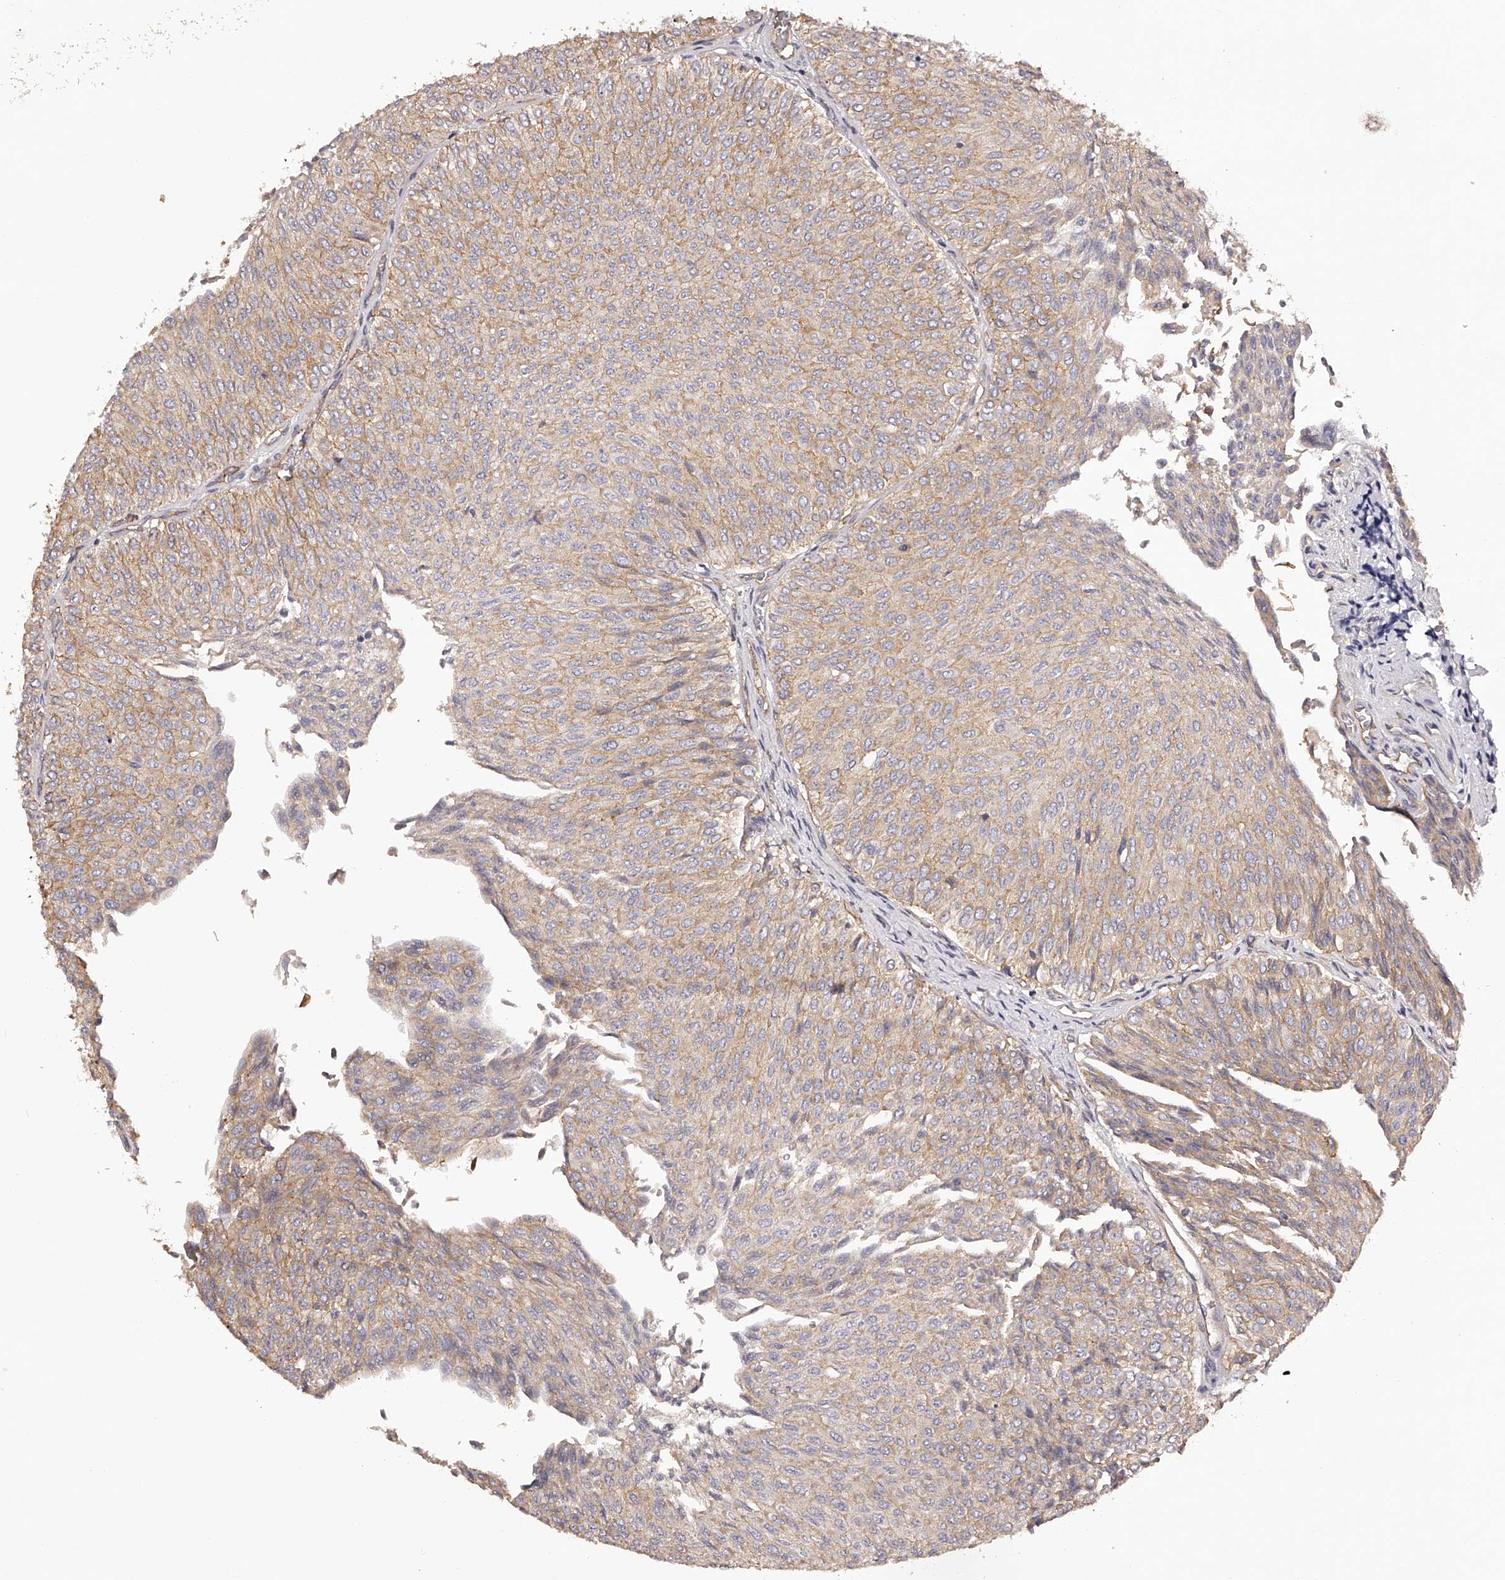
{"staining": {"intensity": "weak", "quantity": ">75%", "location": "cytoplasmic/membranous"}, "tissue": "urothelial cancer", "cell_type": "Tumor cells", "image_type": "cancer", "snomed": [{"axis": "morphology", "description": "Urothelial carcinoma, Low grade"}, {"axis": "topography", "description": "Urinary bladder"}], "caption": "IHC of human low-grade urothelial carcinoma demonstrates low levels of weak cytoplasmic/membranous expression in approximately >75% of tumor cells.", "gene": "LTV1", "patient": {"sex": "male", "age": 78}}